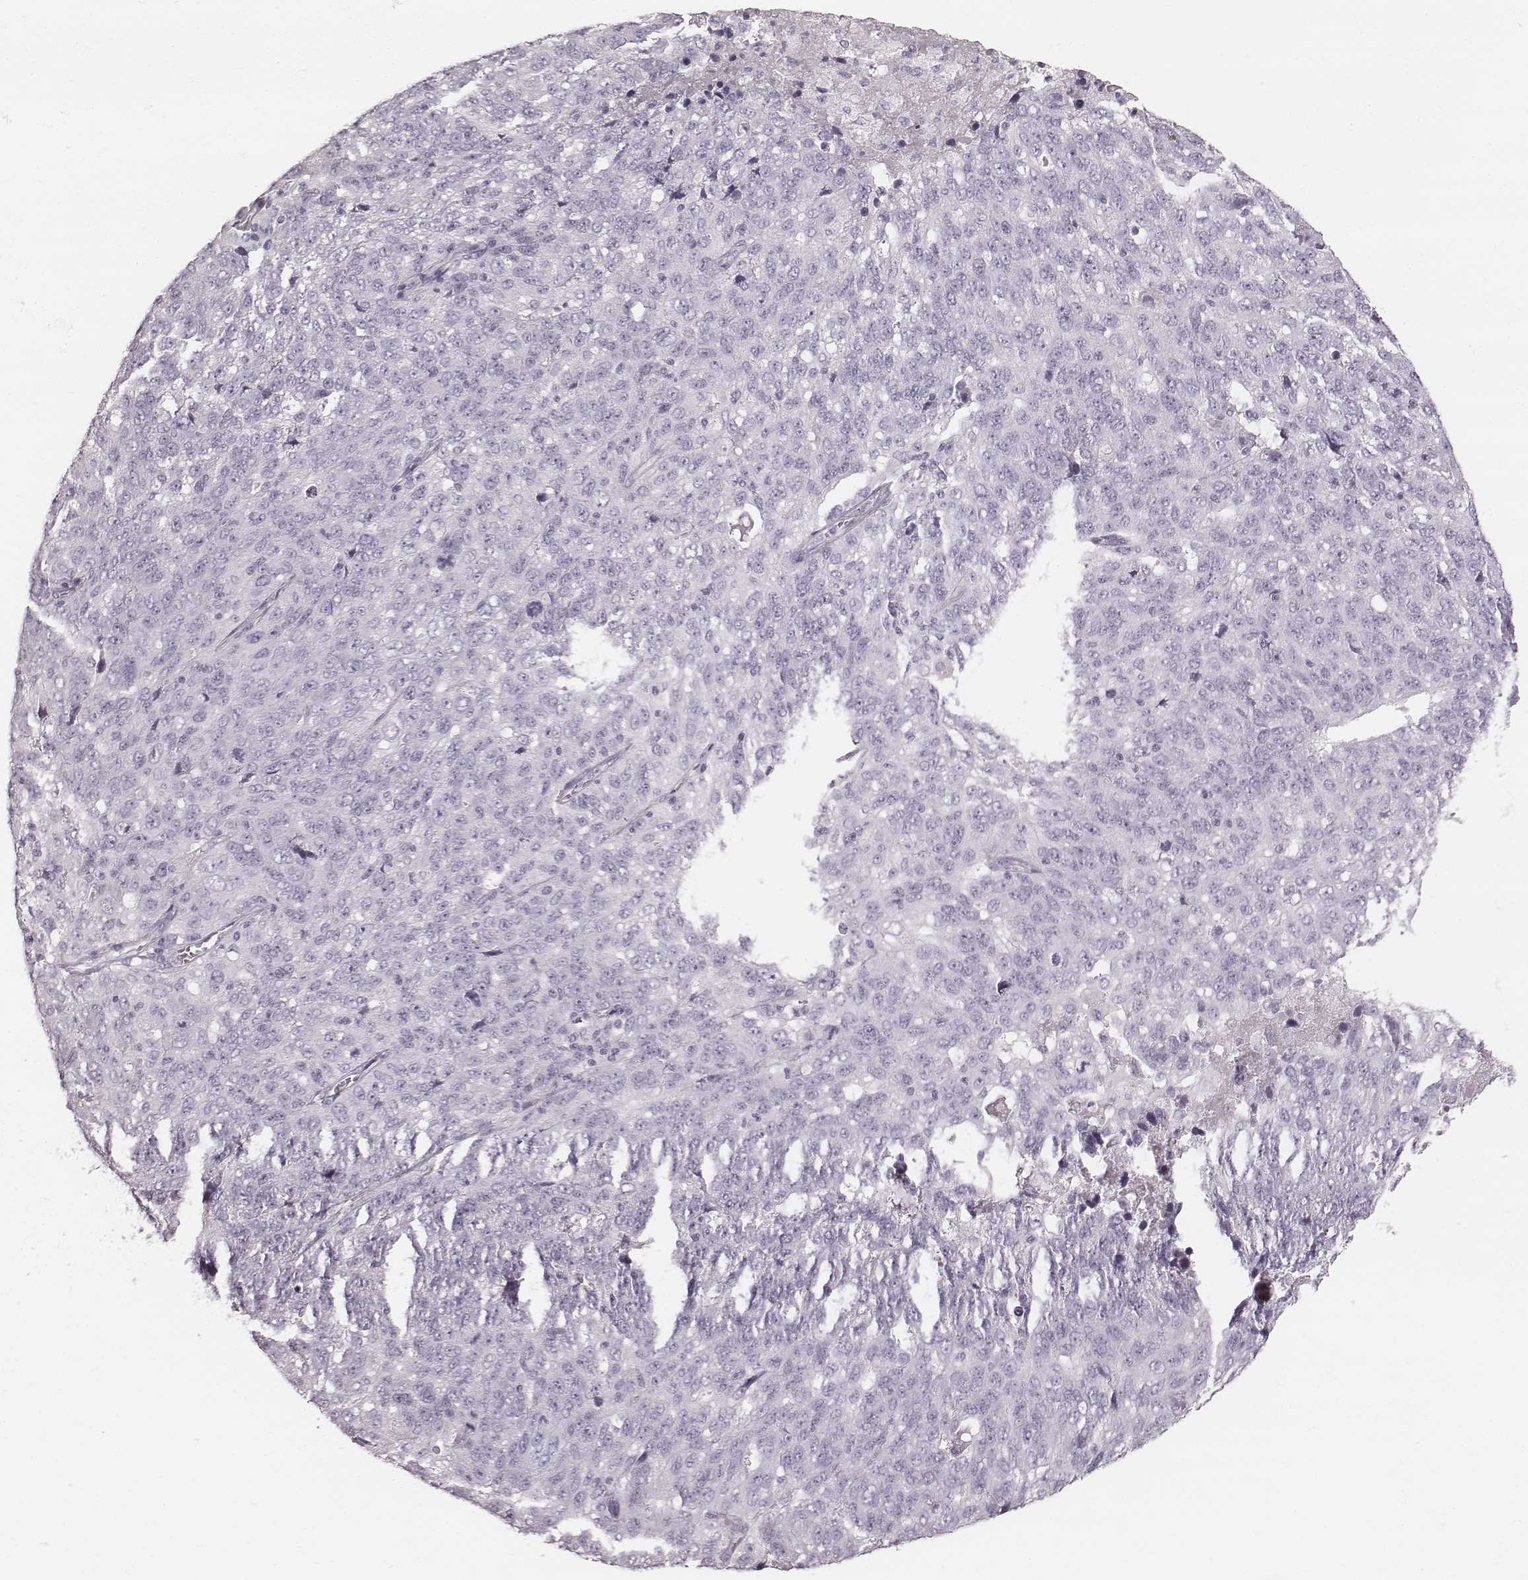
{"staining": {"intensity": "negative", "quantity": "none", "location": "none"}, "tissue": "ovarian cancer", "cell_type": "Tumor cells", "image_type": "cancer", "snomed": [{"axis": "morphology", "description": "Cystadenocarcinoma, serous, NOS"}, {"axis": "topography", "description": "Ovary"}], "caption": "IHC micrograph of serous cystadenocarcinoma (ovarian) stained for a protein (brown), which reveals no positivity in tumor cells.", "gene": "MSX1", "patient": {"sex": "female", "age": 71}}